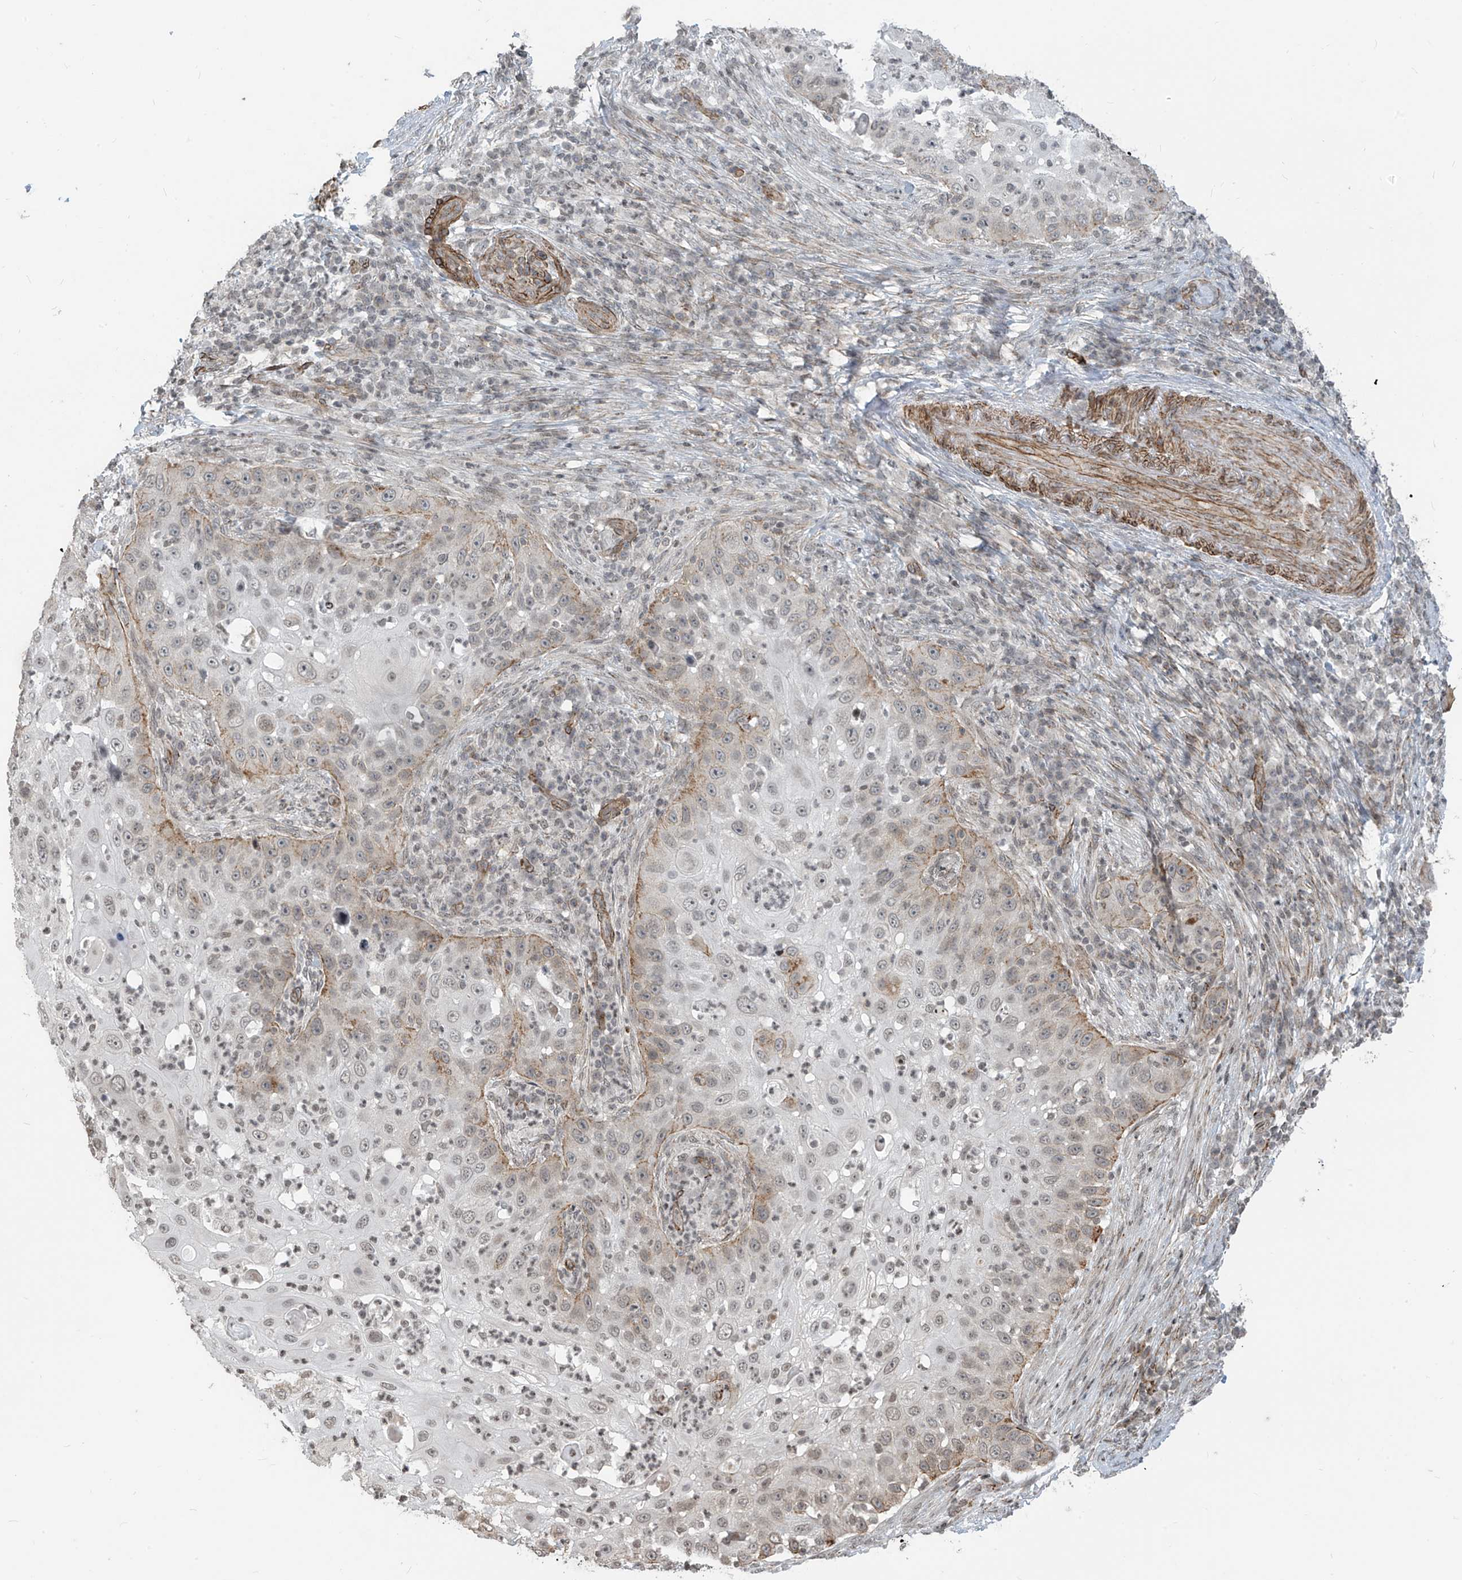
{"staining": {"intensity": "weak", "quantity": ">75%", "location": "nuclear"}, "tissue": "skin cancer", "cell_type": "Tumor cells", "image_type": "cancer", "snomed": [{"axis": "morphology", "description": "Squamous cell carcinoma, NOS"}, {"axis": "topography", "description": "Skin"}], "caption": "There is low levels of weak nuclear staining in tumor cells of squamous cell carcinoma (skin), as demonstrated by immunohistochemical staining (brown color).", "gene": "METAP1D", "patient": {"sex": "female", "age": 44}}